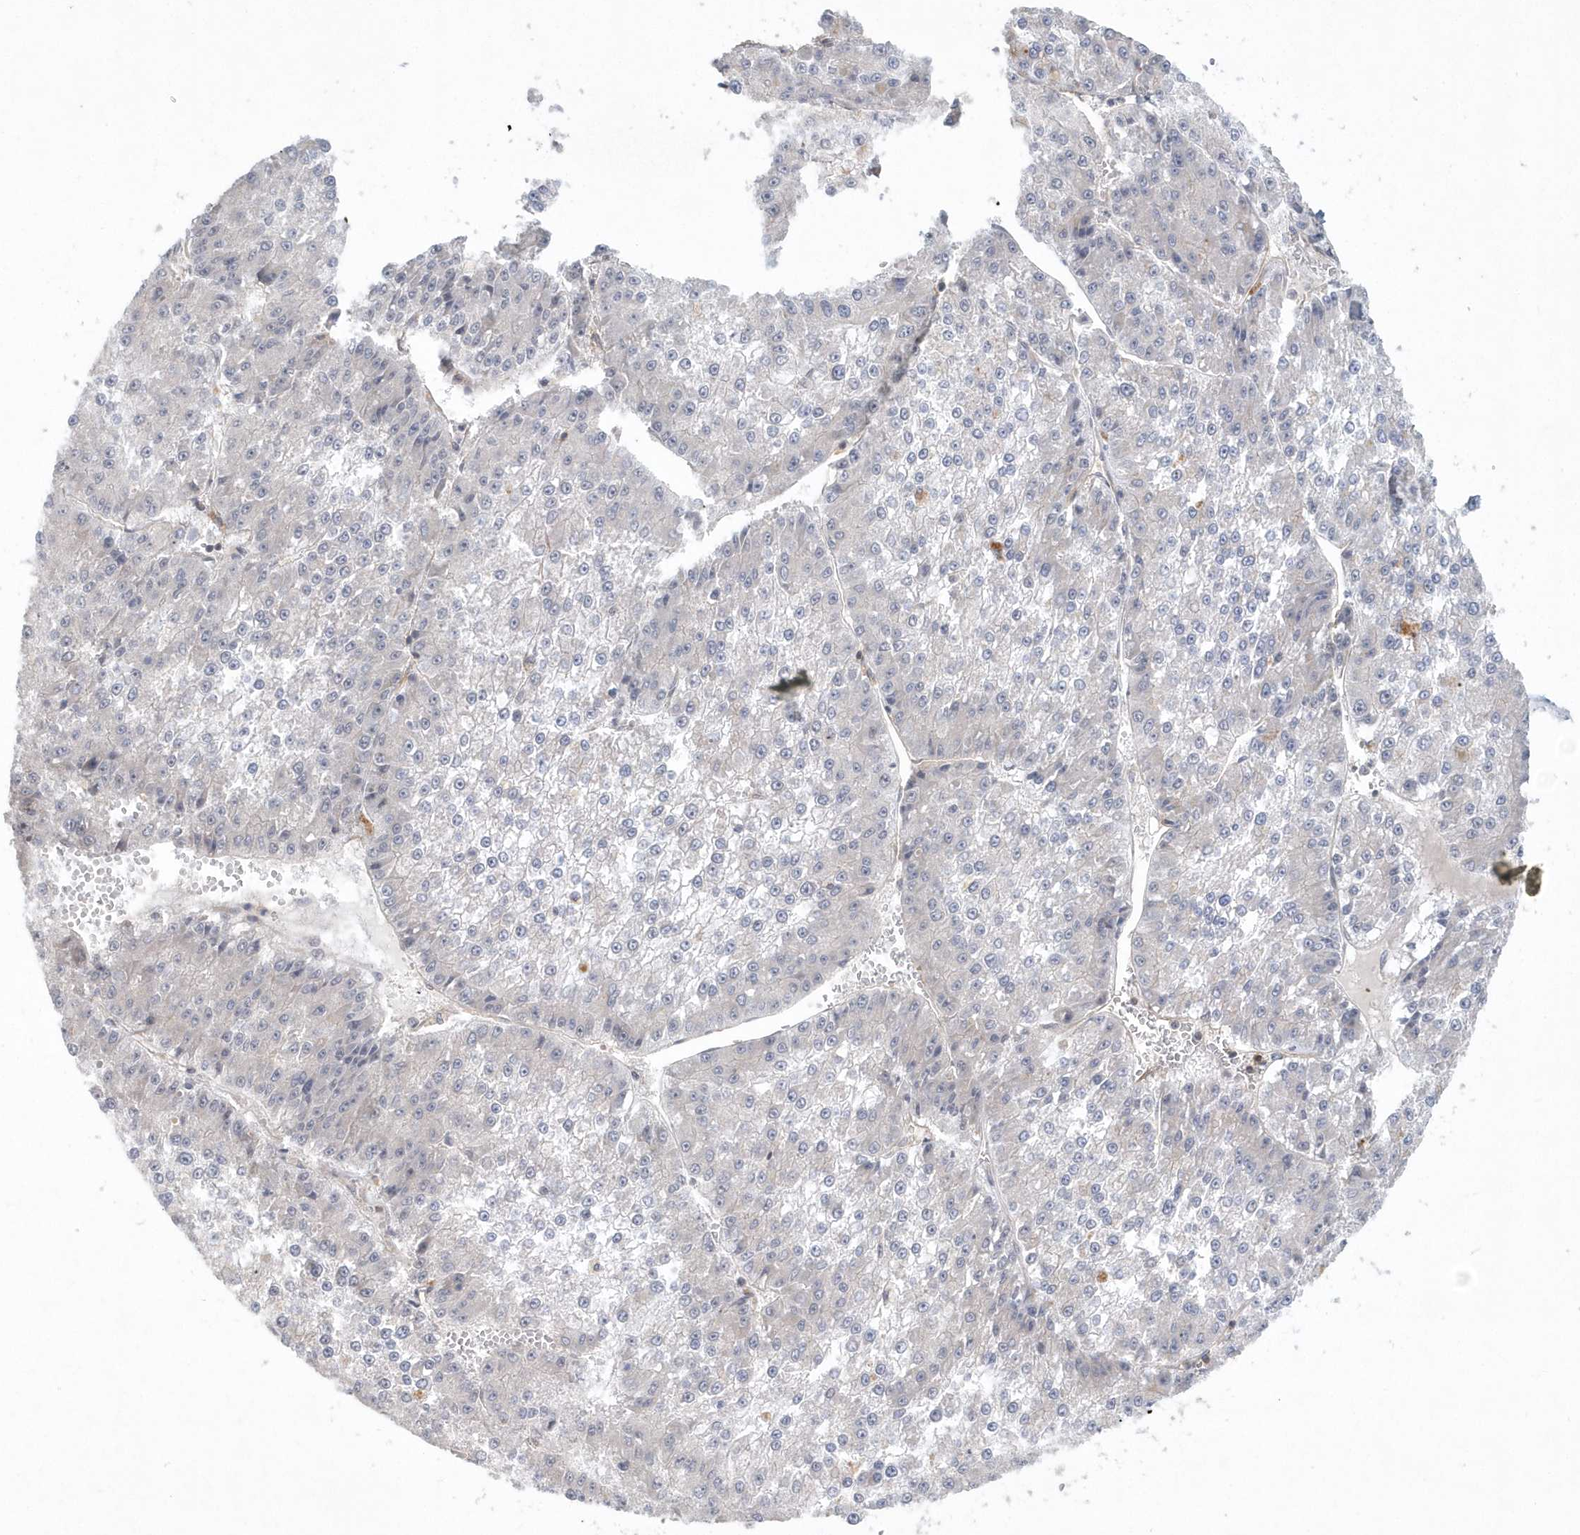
{"staining": {"intensity": "negative", "quantity": "none", "location": "none"}, "tissue": "liver cancer", "cell_type": "Tumor cells", "image_type": "cancer", "snomed": [{"axis": "morphology", "description": "Carcinoma, Hepatocellular, NOS"}, {"axis": "topography", "description": "Liver"}], "caption": "This micrograph is of liver hepatocellular carcinoma stained with immunohistochemistry to label a protein in brown with the nuclei are counter-stained blue. There is no expression in tumor cells.", "gene": "CRIP3", "patient": {"sex": "female", "age": 73}}